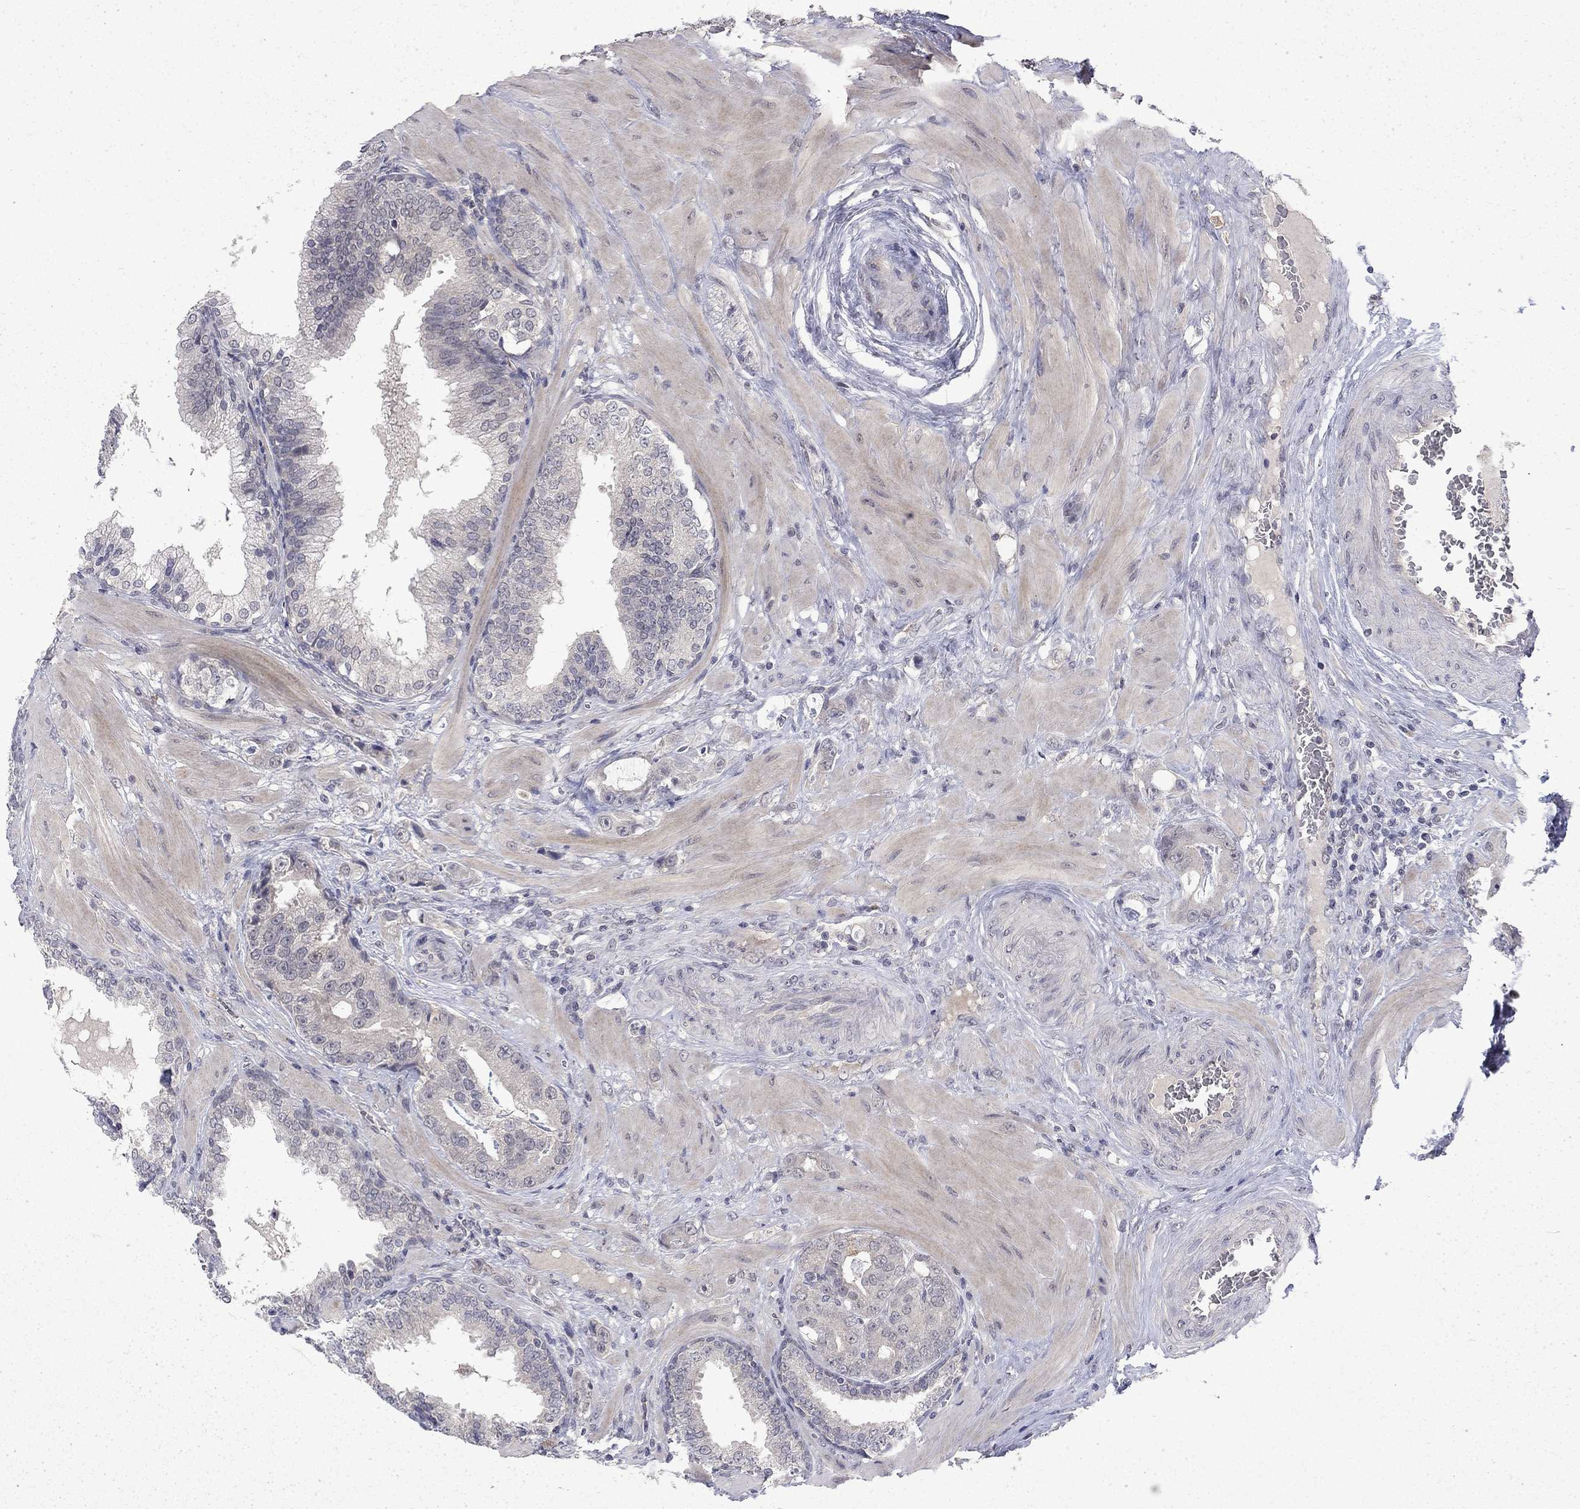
{"staining": {"intensity": "negative", "quantity": "none", "location": "none"}, "tissue": "prostate cancer", "cell_type": "Tumor cells", "image_type": "cancer", "snomed": [{"axis": "morphology", "description": "Adenocarcinoma, NOS"}, {"axis": "topography", "description": "Prostate"}], "caption": "Image shows no protein expression in tumor cells of prostate cancer tissue. Brightfield microscopy of immunohistochemistry (IHC) stained with DAB (brown) and hematoxylin (blue), captured at high magnification.", "gene": "CHAT", "patient": {"sex": "male", "age": 57}}